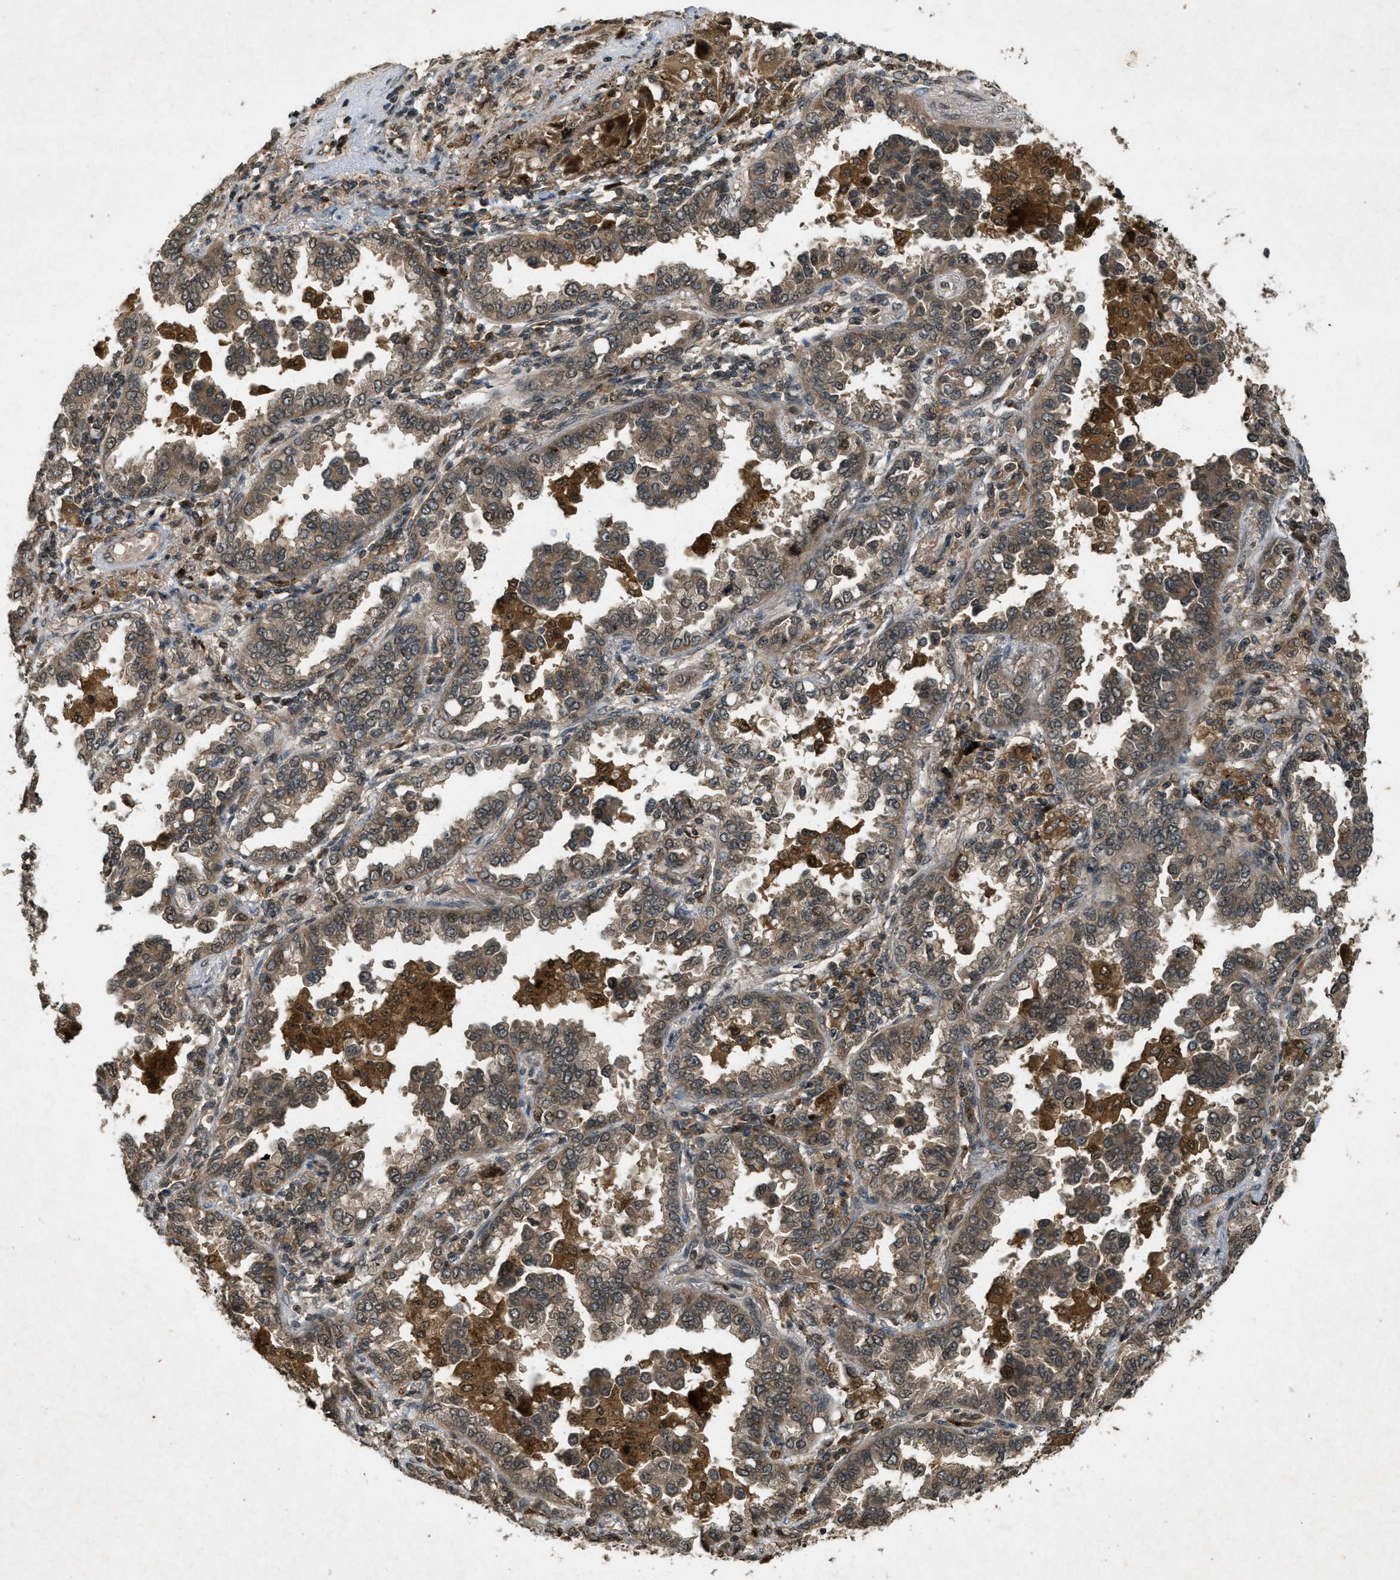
{"staining": {"intensity": "moderate", "quantity": ">75%", "location": "cytoplasmic/membranous"}, "tissue": "lung cancer", "cell_type": "Tumor cells", "image_type": "cancer", "snomed": [{"axis": "morphology", "description": "Normal tissue, NOS"}, {"axis": "morphology", "description": "Adenocarcinoma, NOS"}, {"axis": "topography", "description": "Lung"}], "caption": "Moderate cytoplasmic/membranous protein staining is present in approximately >75% of tumor cells in adenocarcinoma (lung).", "gene": "ATG7", "patient": {"sex": "male", "age": 59}}